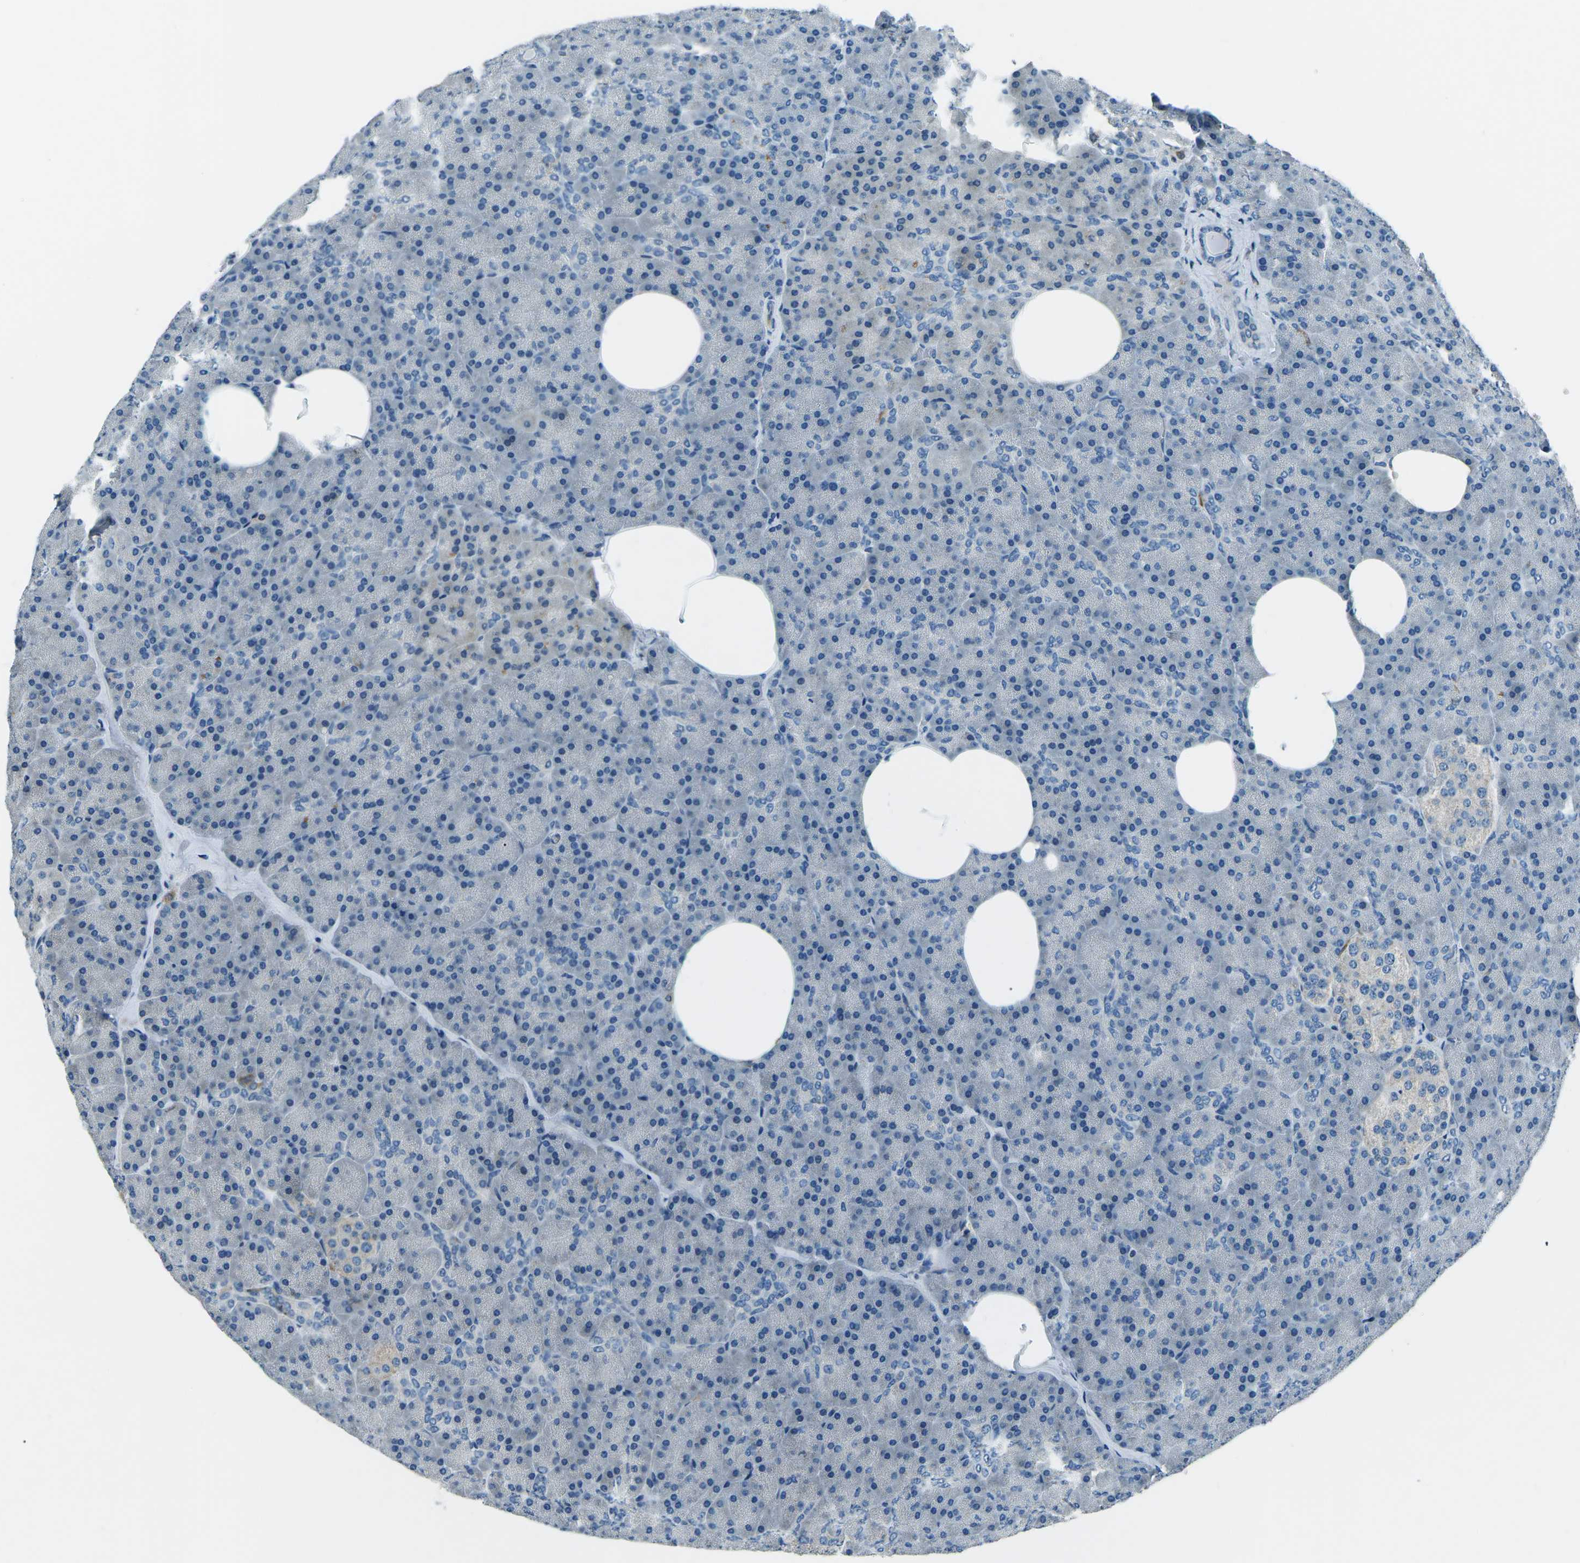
{"staining": {"intensity": "negative", "quantity": "none", "location": "none"}, "tissue": "pancreas", "cell_type": "Exocrine glandular cells", "image_type": "normal", "snomed": [{"axis": "morphology", "description": "Normal tissue, NOS"}, {"axis": "topography", "description": "Pancreas"}], "caption": "The immunohistochemistry micrograph has no significant staining in exocrine glandular cells of pancreas.", "gene": "CD1D", "patient": {"sex": "female", "age": 35}}